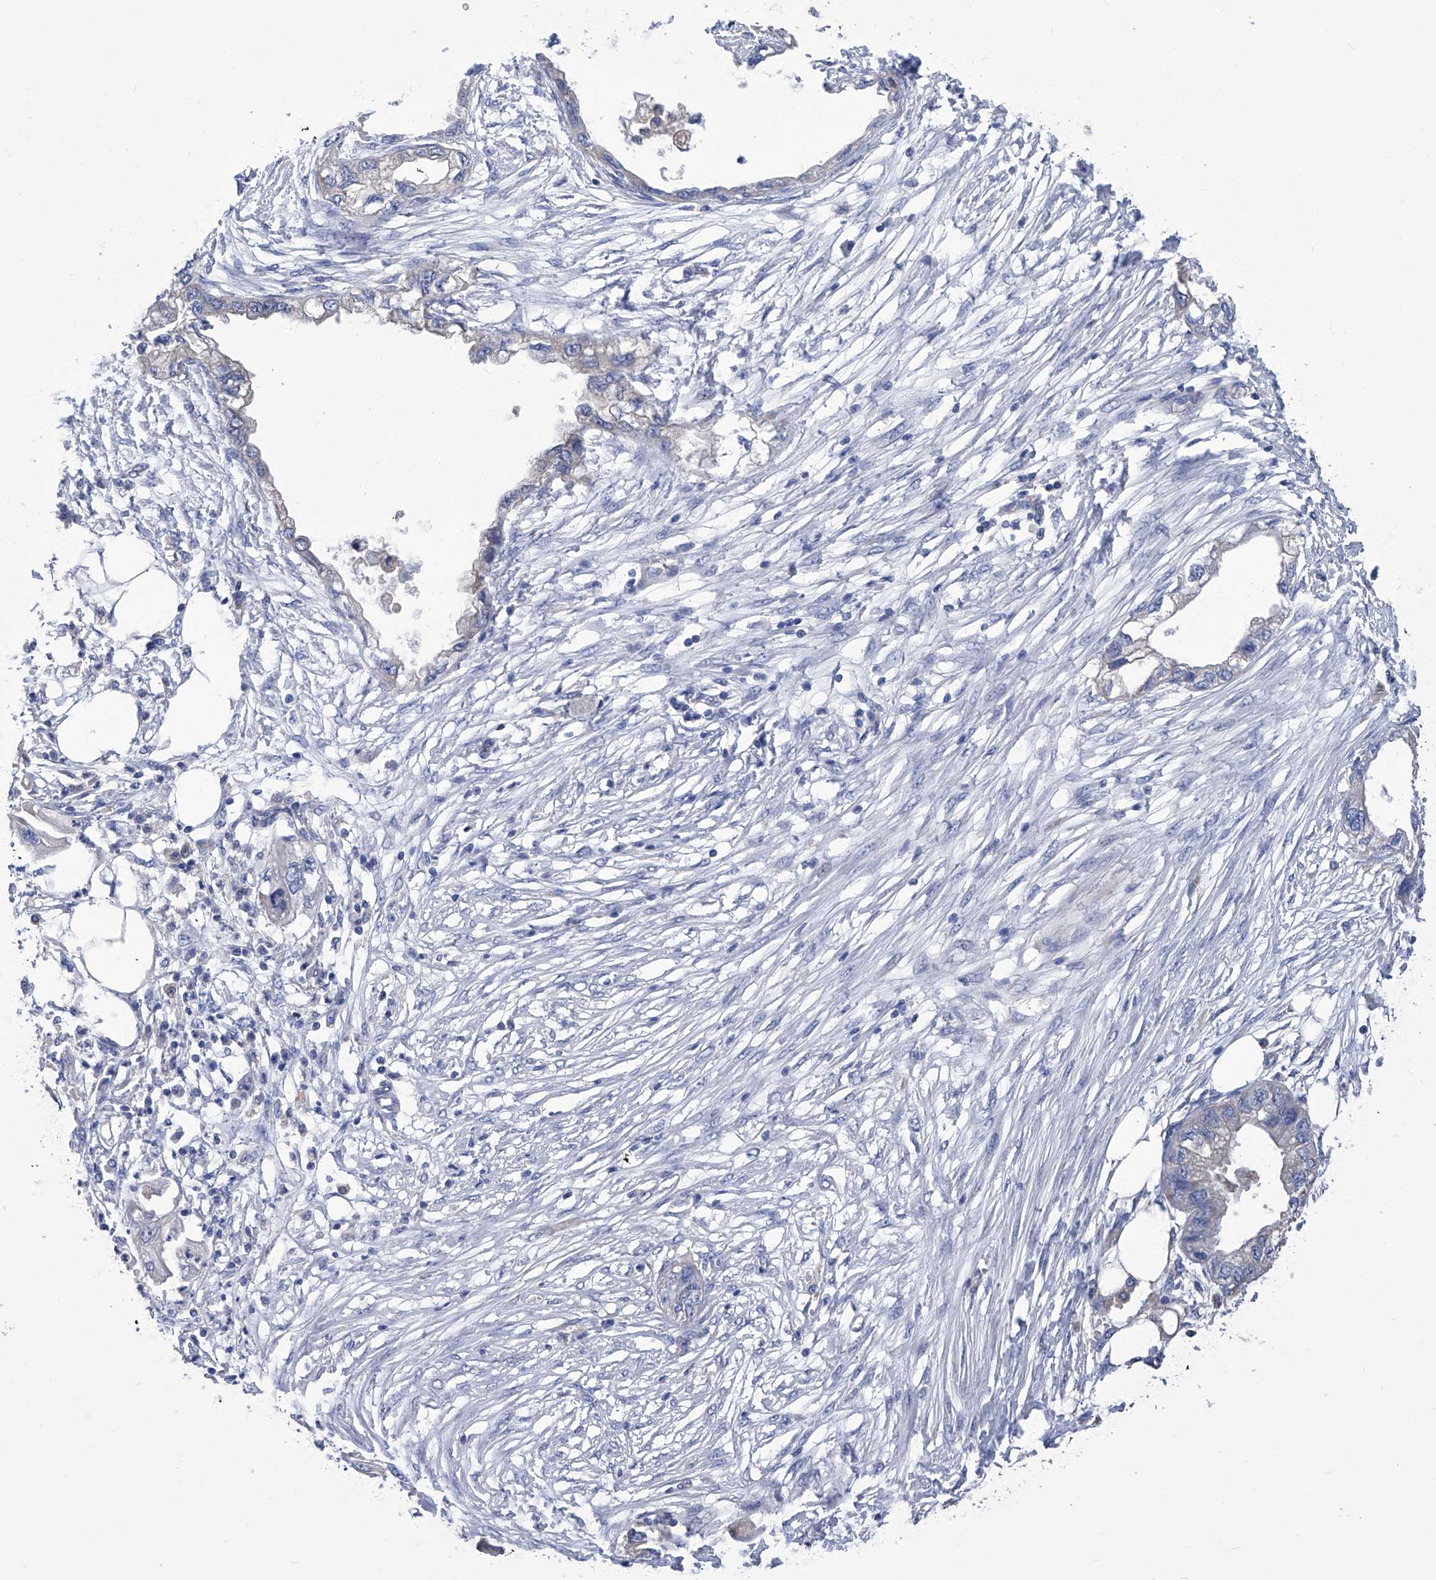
{"staining": {"intensity": "negative", "quantity": "none", "location": "none"}, "tissue": "endometrial cancer", "cell_type": "Tumor cells", "image_type": "cancer", "snomed": [{"axis": "morphology", "description": "Adenocarcinoma, NOS"}, {"axis": "morphology", "description": "Adenocarcinoma, metastatic, NOS"}, {"axis": "topography", "description": "Adipose tissue"}, {"axis": "topography", "description": "Endometrium"}], "caption": "The immunohistochemistry (IHC) image has no significant expression in tumor cells of adenocarcinoma (endometrial) tissue. (Brightfield microscopy of DAB IHC at high magnification).", "gene": "SMS", "patient": {"sex": "female", "age": 67}}